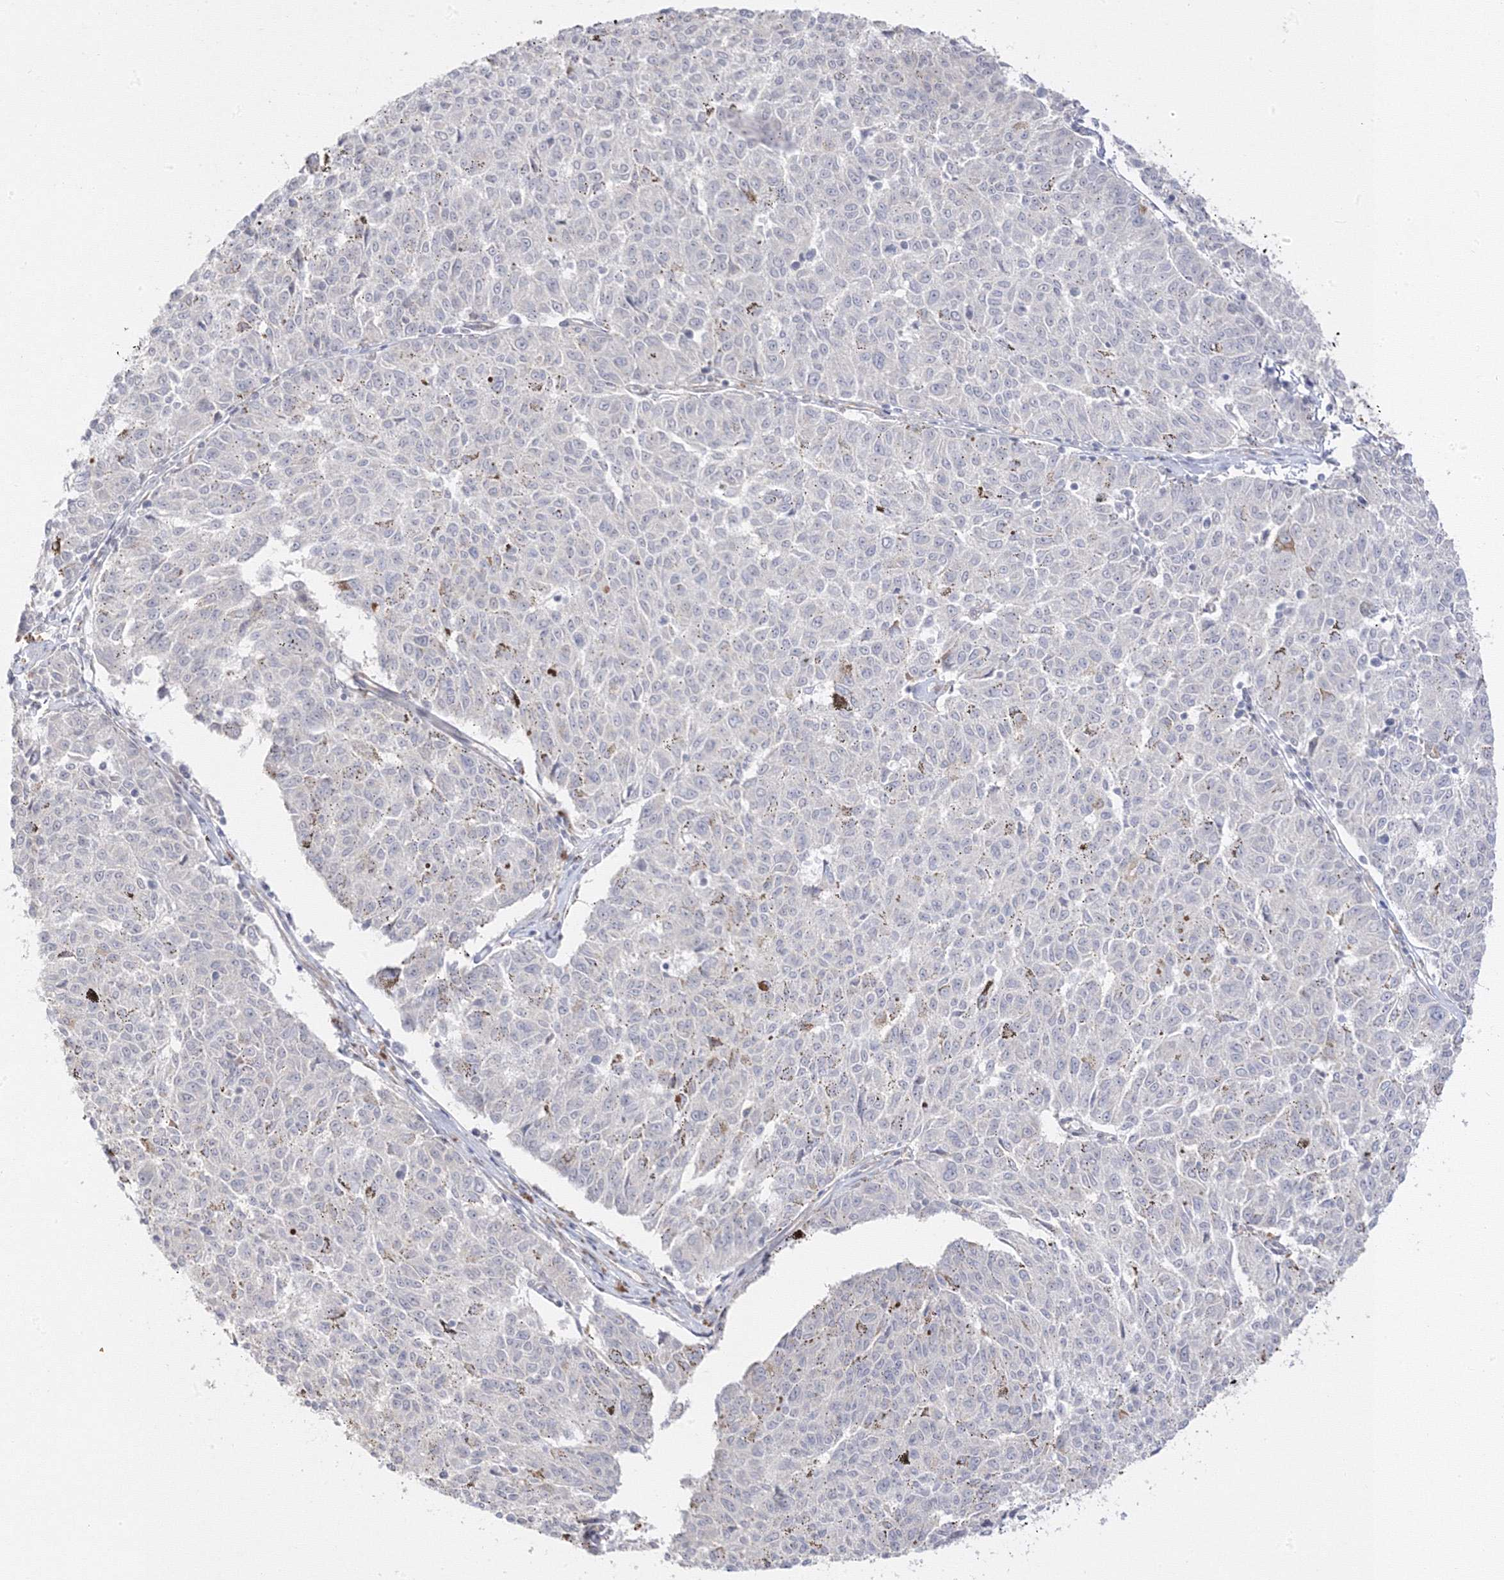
{"staining": {"intensity": "negative", "quantity": "none", "location": "none"}, "tissue": "melanoma", "cell_type": "Tumor cells", "image_type": "cancer", "snomed": [{"axis": "morphology", "description": "Malignant melanoma, NOS"}, {"axis": "topography", "description": "Skin"}], "caption": "DAB (3,3'-diaminobenzidine) immunohistochemical staining of human malignant melanoma demonstrates no significant staining in tumor cells.", "gene": "C2CD2", "patient": {"sex": "female", "age": 72}}